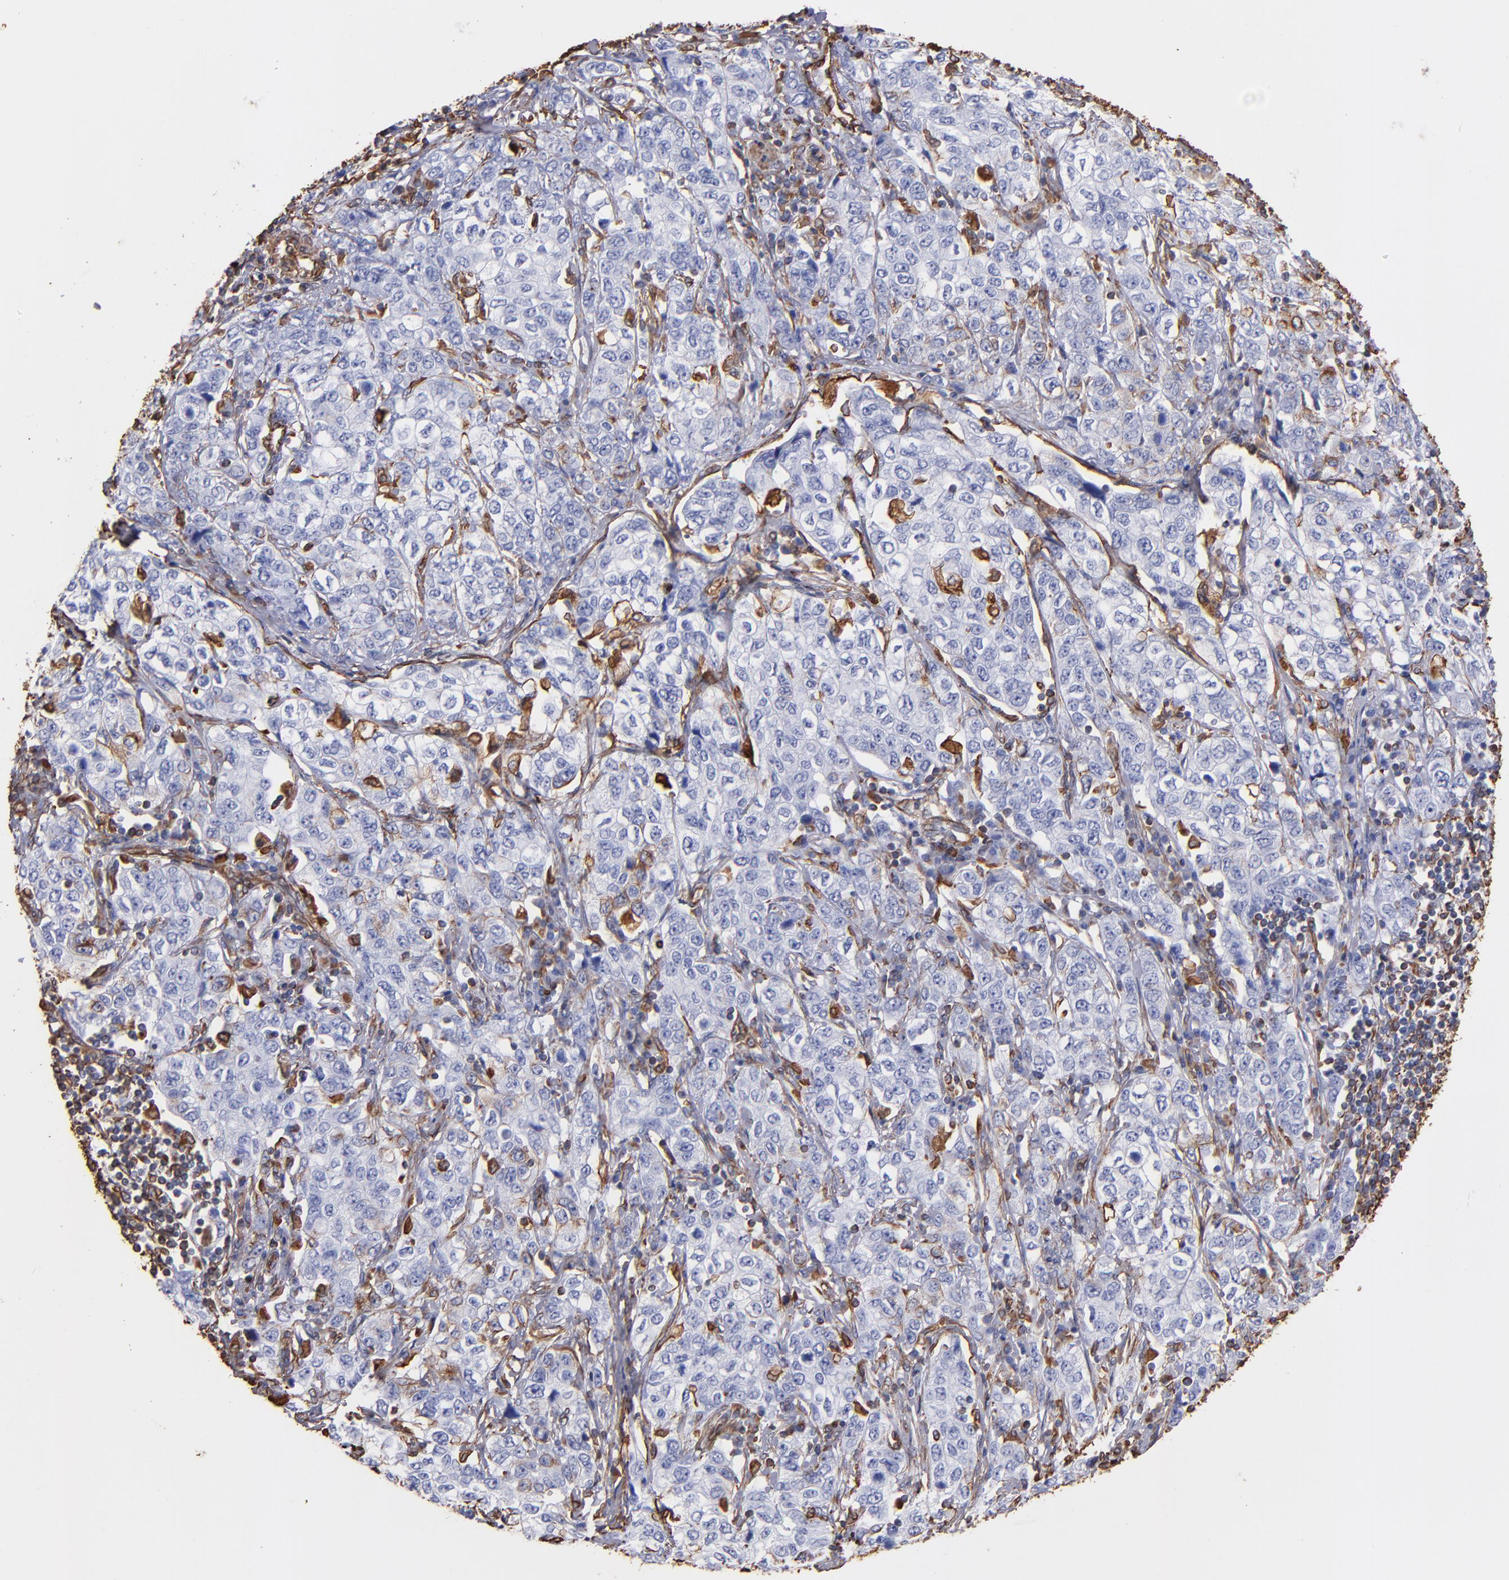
{"staining": {"intensity": "strong", "quantity": "<25%", "location": "cytoplasmic/membranous,nuclear"}, "tissue": "stomach cancer", "cell_type": "Tumor cells", "image_type": "cancer", "snomed": [{"axis": "morphology", "description": "Adenocarcinoma, NOS"}, {"axis": "topography", "description": "Stomach"}], "caption": "Immunohistochemistry (IHC) (DAB (3,3'-diaminobenzidine)) staining of human stomach adenocarcinoma displays strong cytoplasmic/membranous and nuclear protein expression in approximately <25% of tumor cells.", "gene": "VIM", "patient": {"sex": "male", "age": 48}}